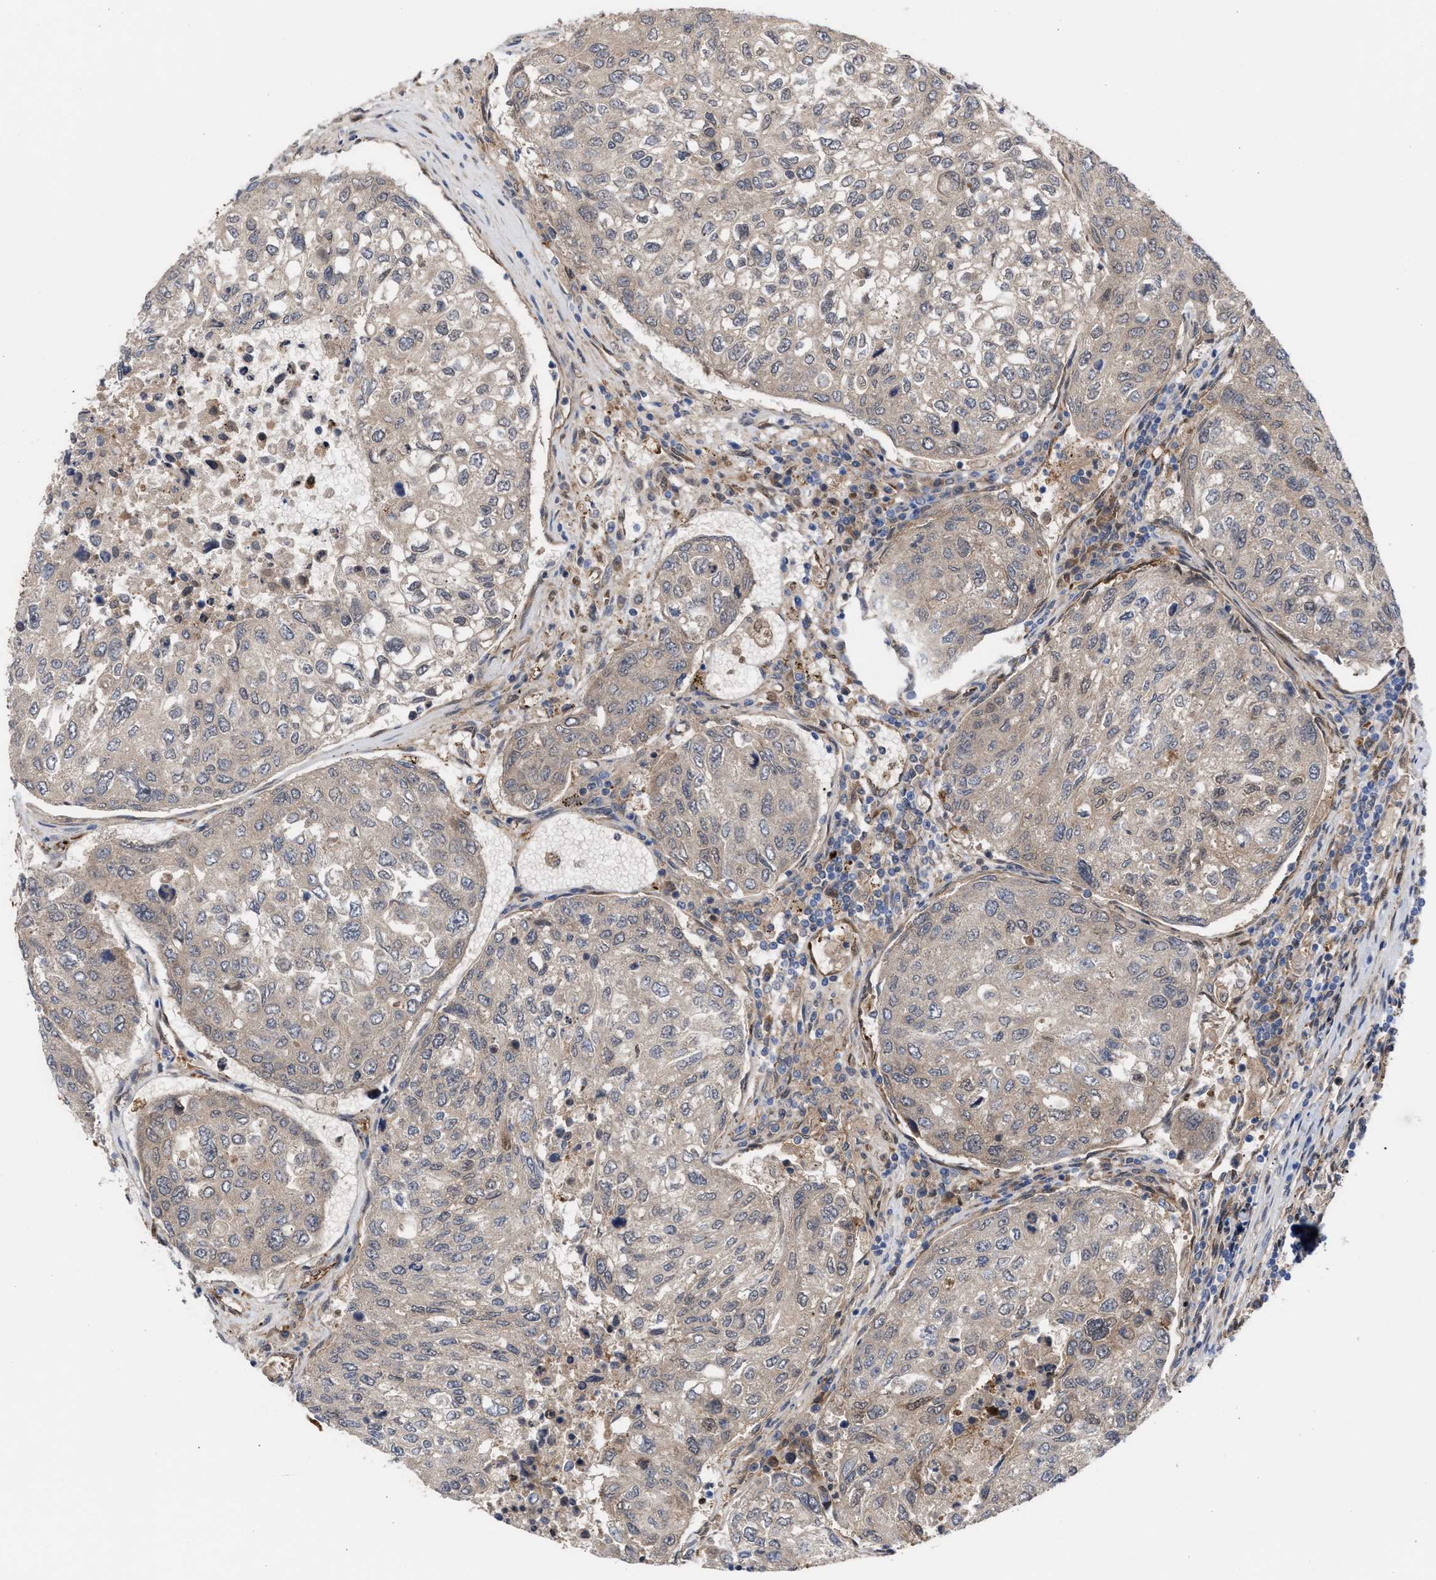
{"staining": {"intensity": "weak", "quantity": "25%-75%", "location": "cytoplasmic/membranous"}, "tissue": "urothelial cancer", "cell_type": "Tumor cells", "image_type": "cancer", "snomed": [{"axis": "morphology", "description": "Urothelial carcinoma, High grade"}, {"axis": "topography", "description": "Lymph node"}, {"axis": "topography", "description": "Urinary bladder"}], "caption": "The immunohistochemical stain labels weak cytoplasmic/membranous positivity in tumor cells of high-grade urothelial carcinoma tissue.", "gene": "TP53I3", "patient": {"sex": "male", "age": 51}}